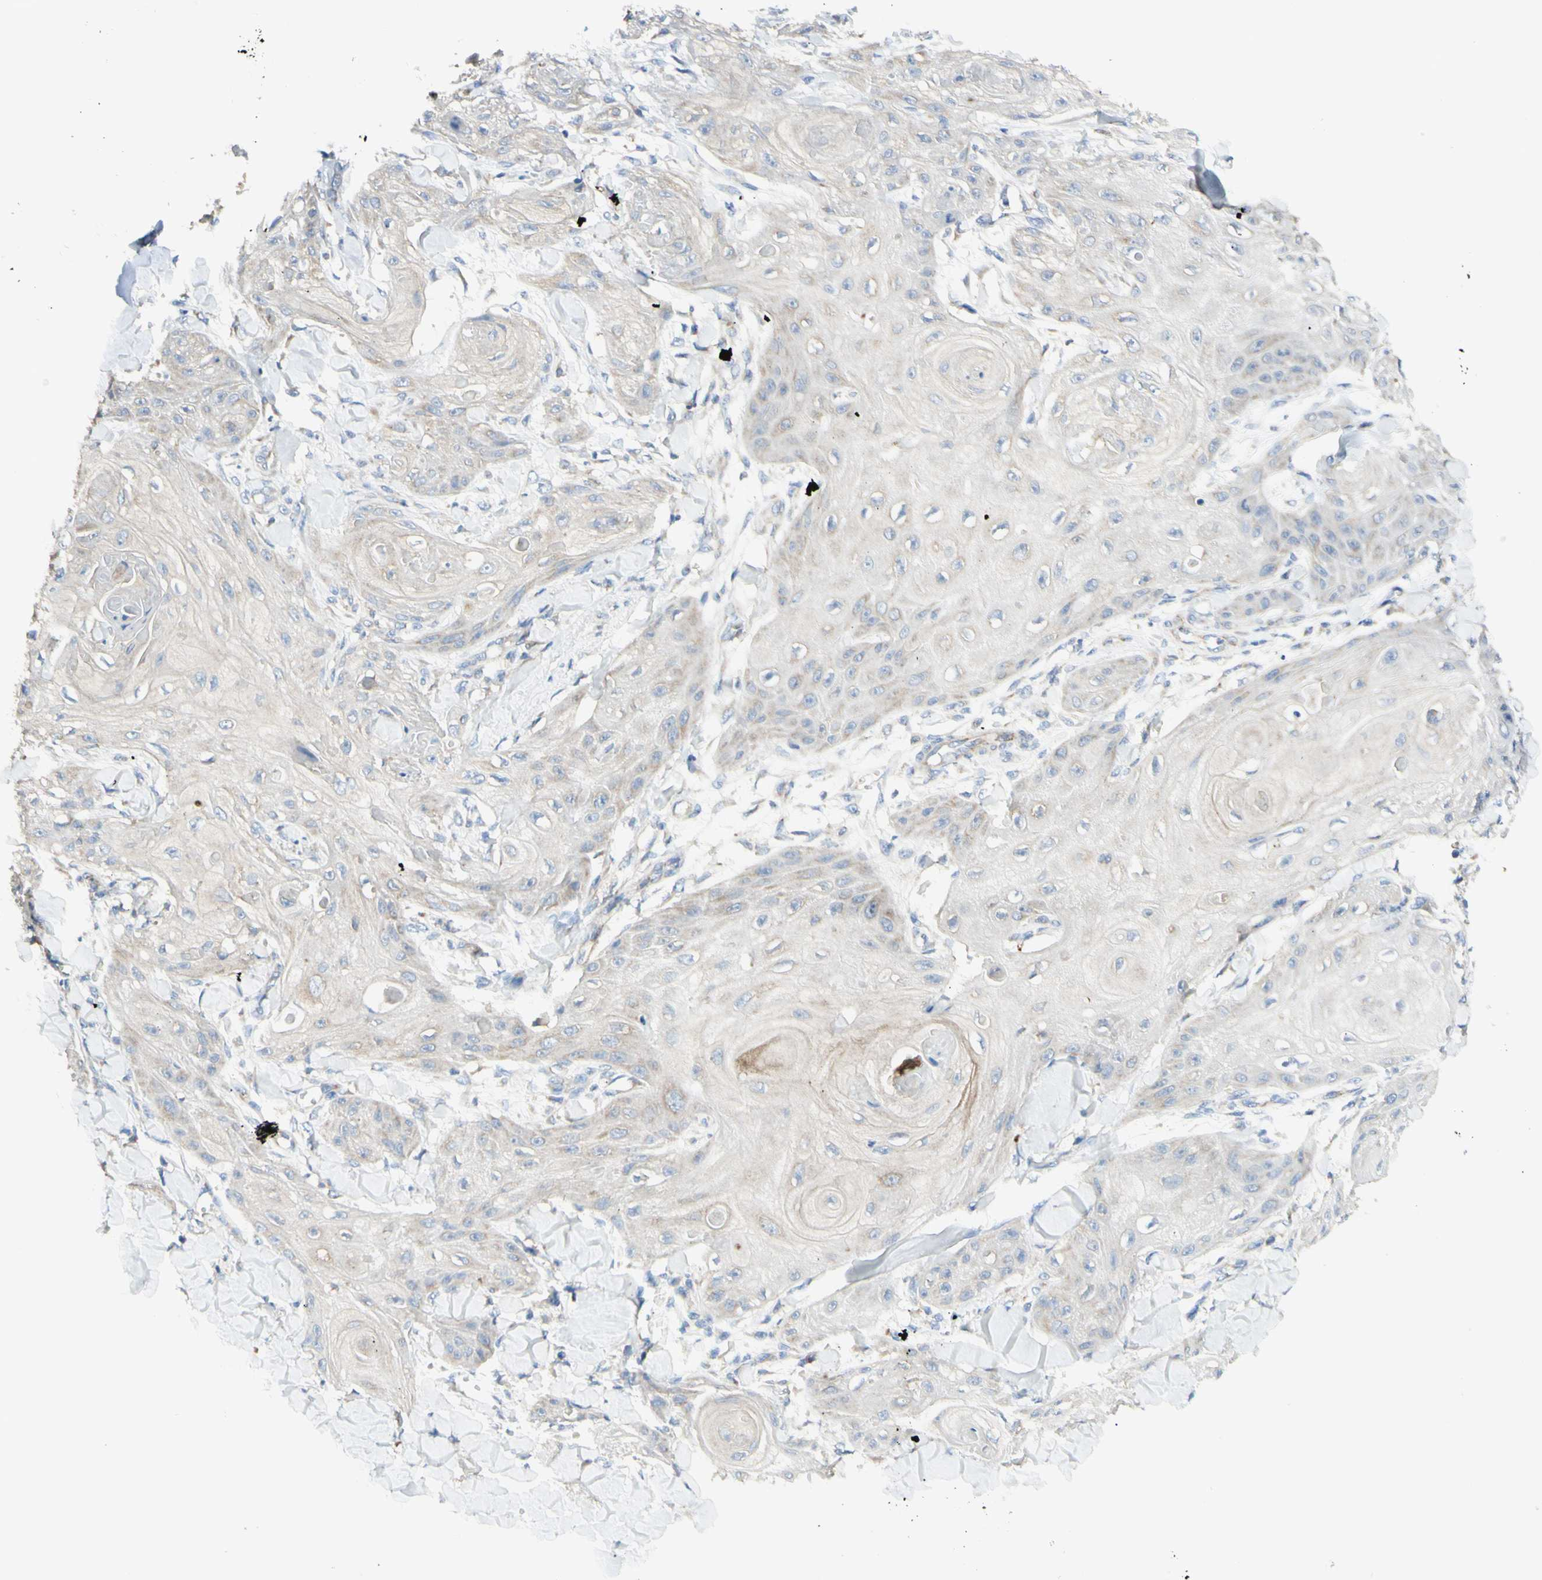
{"staining": {"intensity": "weak", "quantity": "<25%", "location": "cytoplasmic/membranous"}, "tissue": "skin cancer", "cell_type": "Tumor cells", "image_type": "cancer", "snomed": [{"axis": "morphology", "description": "Squamous cell carcinoma, NOS"}, {"axis": "topography", "description": "Skin"}], "caption": "Immunohistochemistry (IHC) of skin cancer (squamous cell carcinoma) shows no positivity in tumor cells. (DAB (3,3'-diaminobenzidine) immunohistochemistry (IHC) visualized using brightfield microscopy, high magnification).", "gene": "ARMC10", "patient": {"sex": "male", "age": 74}}